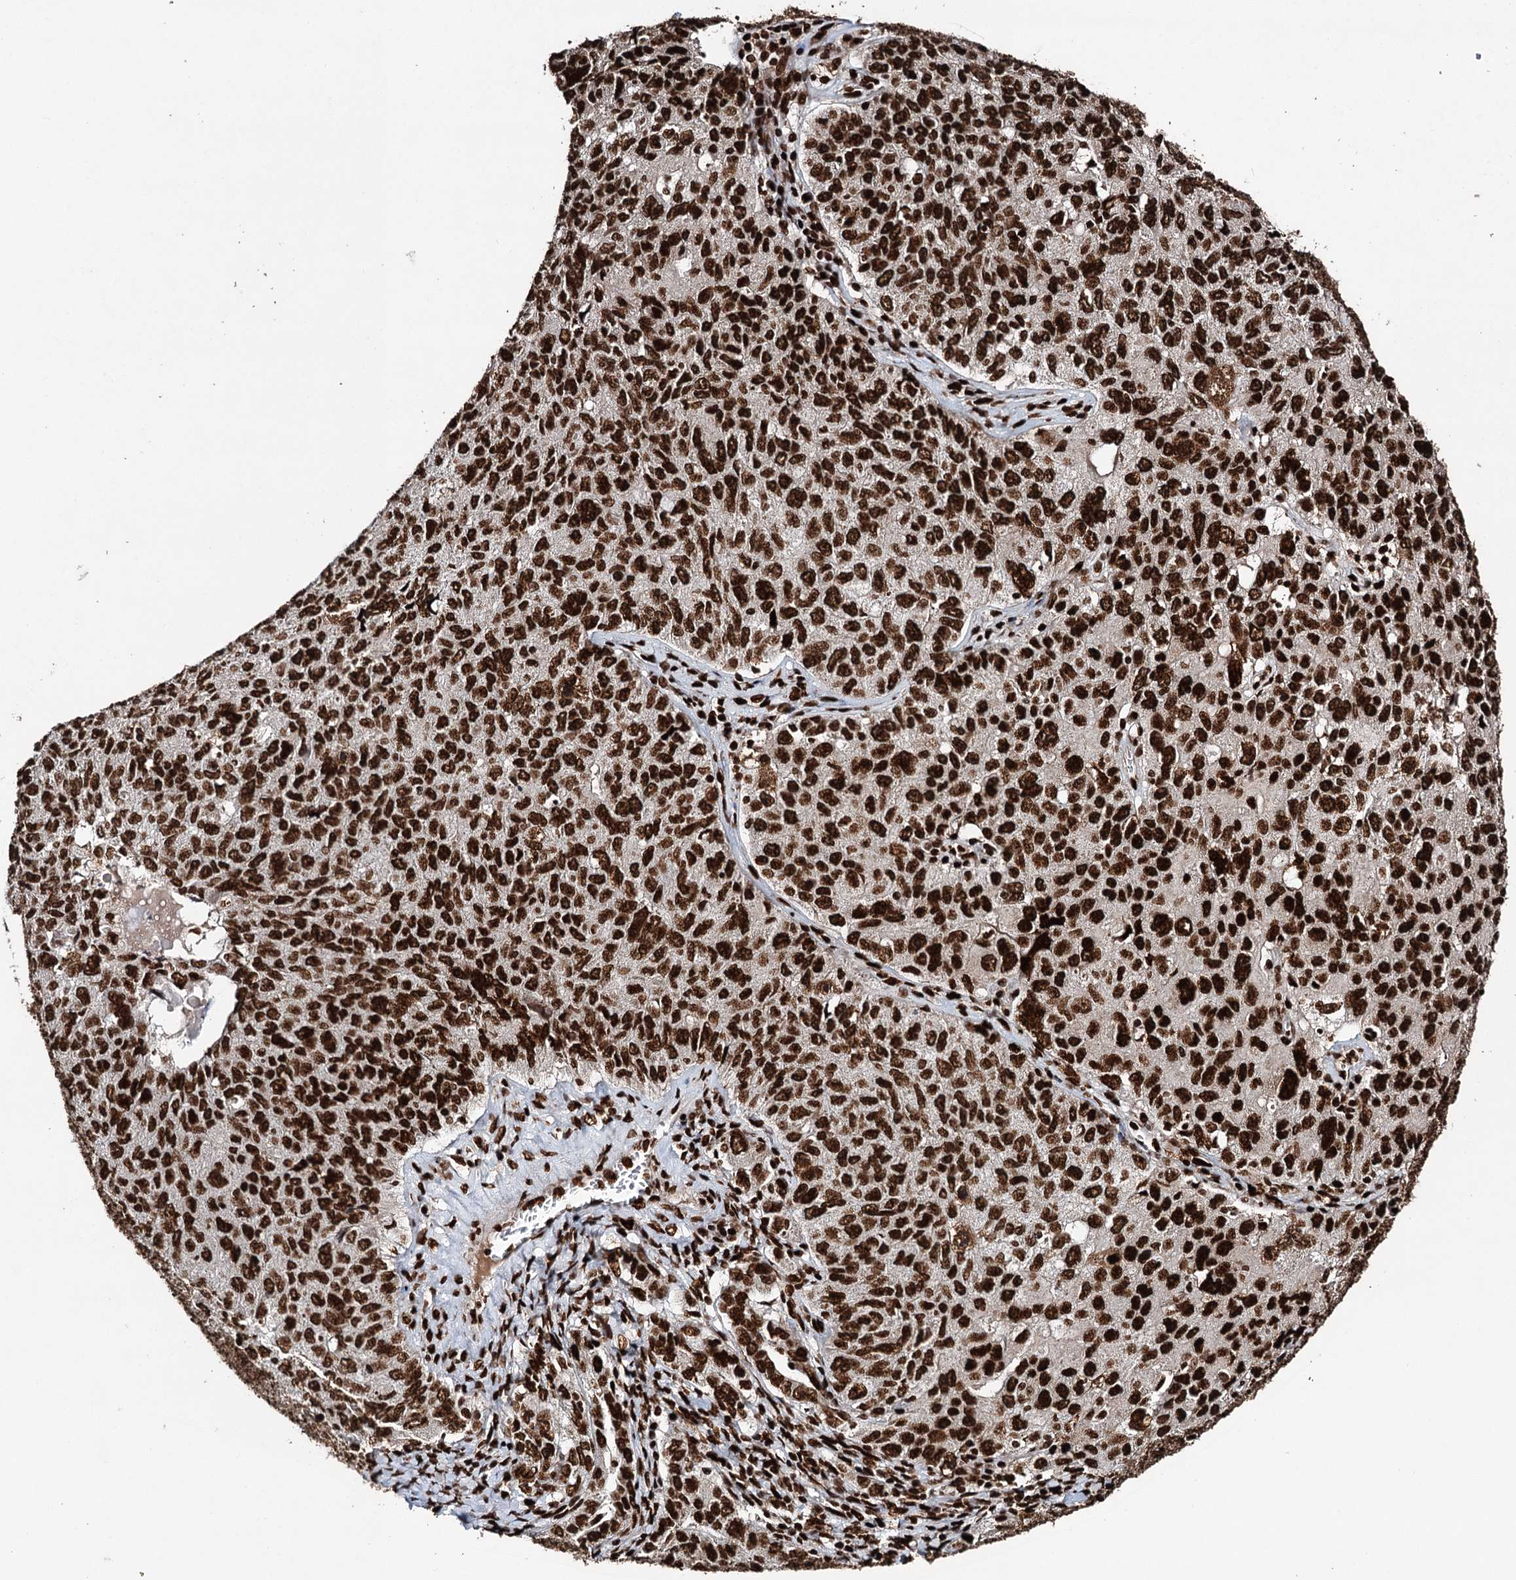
{"staining": {"intensity": "strong", "quantity": ">75%", "location": "nuclear"}, "tissue": "ovarian cancer", "cell_type": "Tumor cells", "image_type": "cancer", "snomed": [{"axis": "morphology", "description": "Carcinoma, endometroid"}, {"axis": "topography", "description": "Ovary"}], "caption": "Tumor cells exhibit high levels of strong nuclear staining in approximately >75% of cells in human ovarian cancer (endometroid carcinoma). (Stains: DAB (3,3'-diaminobenzidine) in brown, nuclei in blue, Microscopy: brightfield microscopy at high magnification).", "gene": "MATR3", "patient": {"sex": "female", "age": 62}}